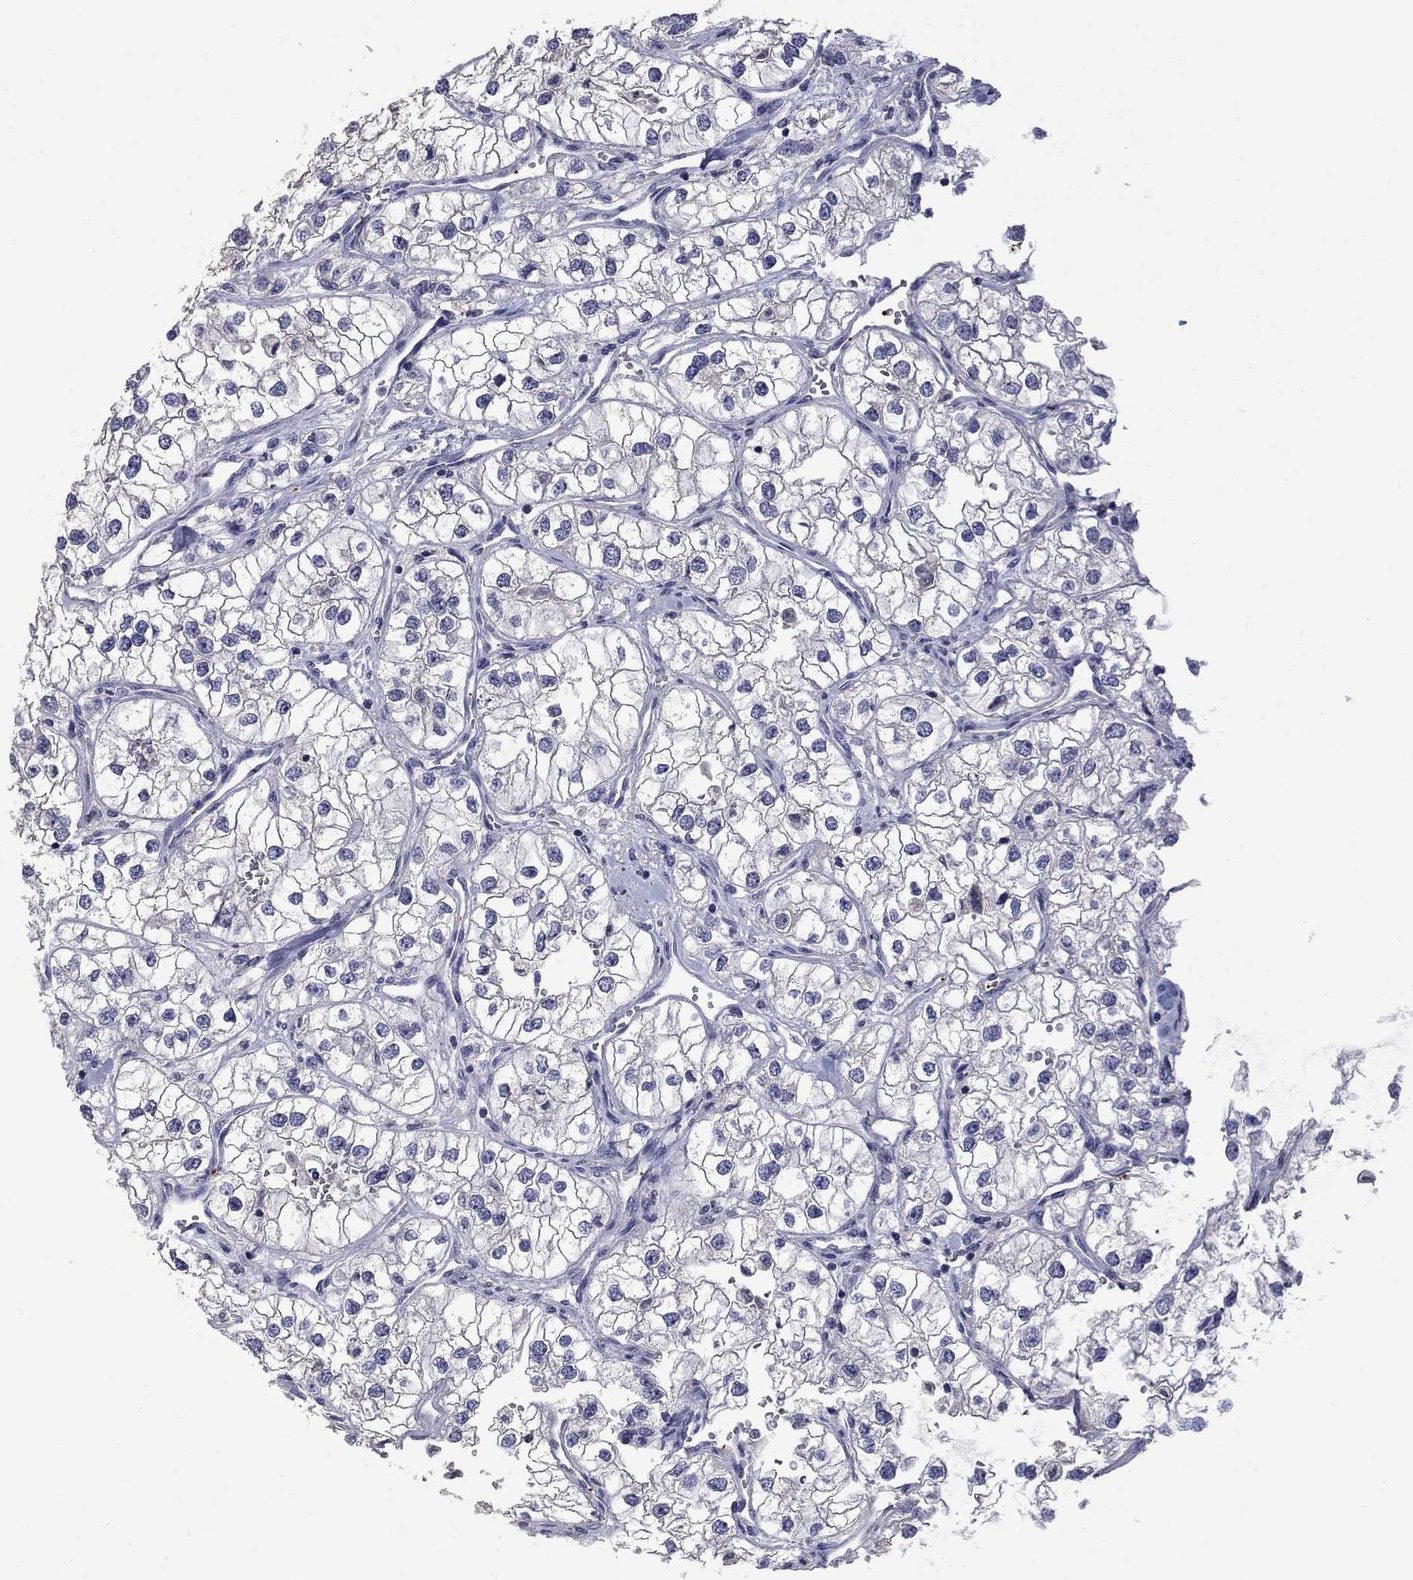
{"staining": {"intensity": "negative", "quantity": "none", "location": "none"}, "tissue": "renal cancer", "cell_type": "Tumor cells", "image_type": "cancer", "snomed": [{"axis": "morphology", "description": "Adenocarcinoma, NOS"}, {"axis": "topography", "description": "Kidney"}], "caption": "This is an immunohistochemistry image of renal adenocarcinoma. There is no positivity in tumor cells.", "gene": "PLEK", "patient": {"sex": "male", "age": 59}}